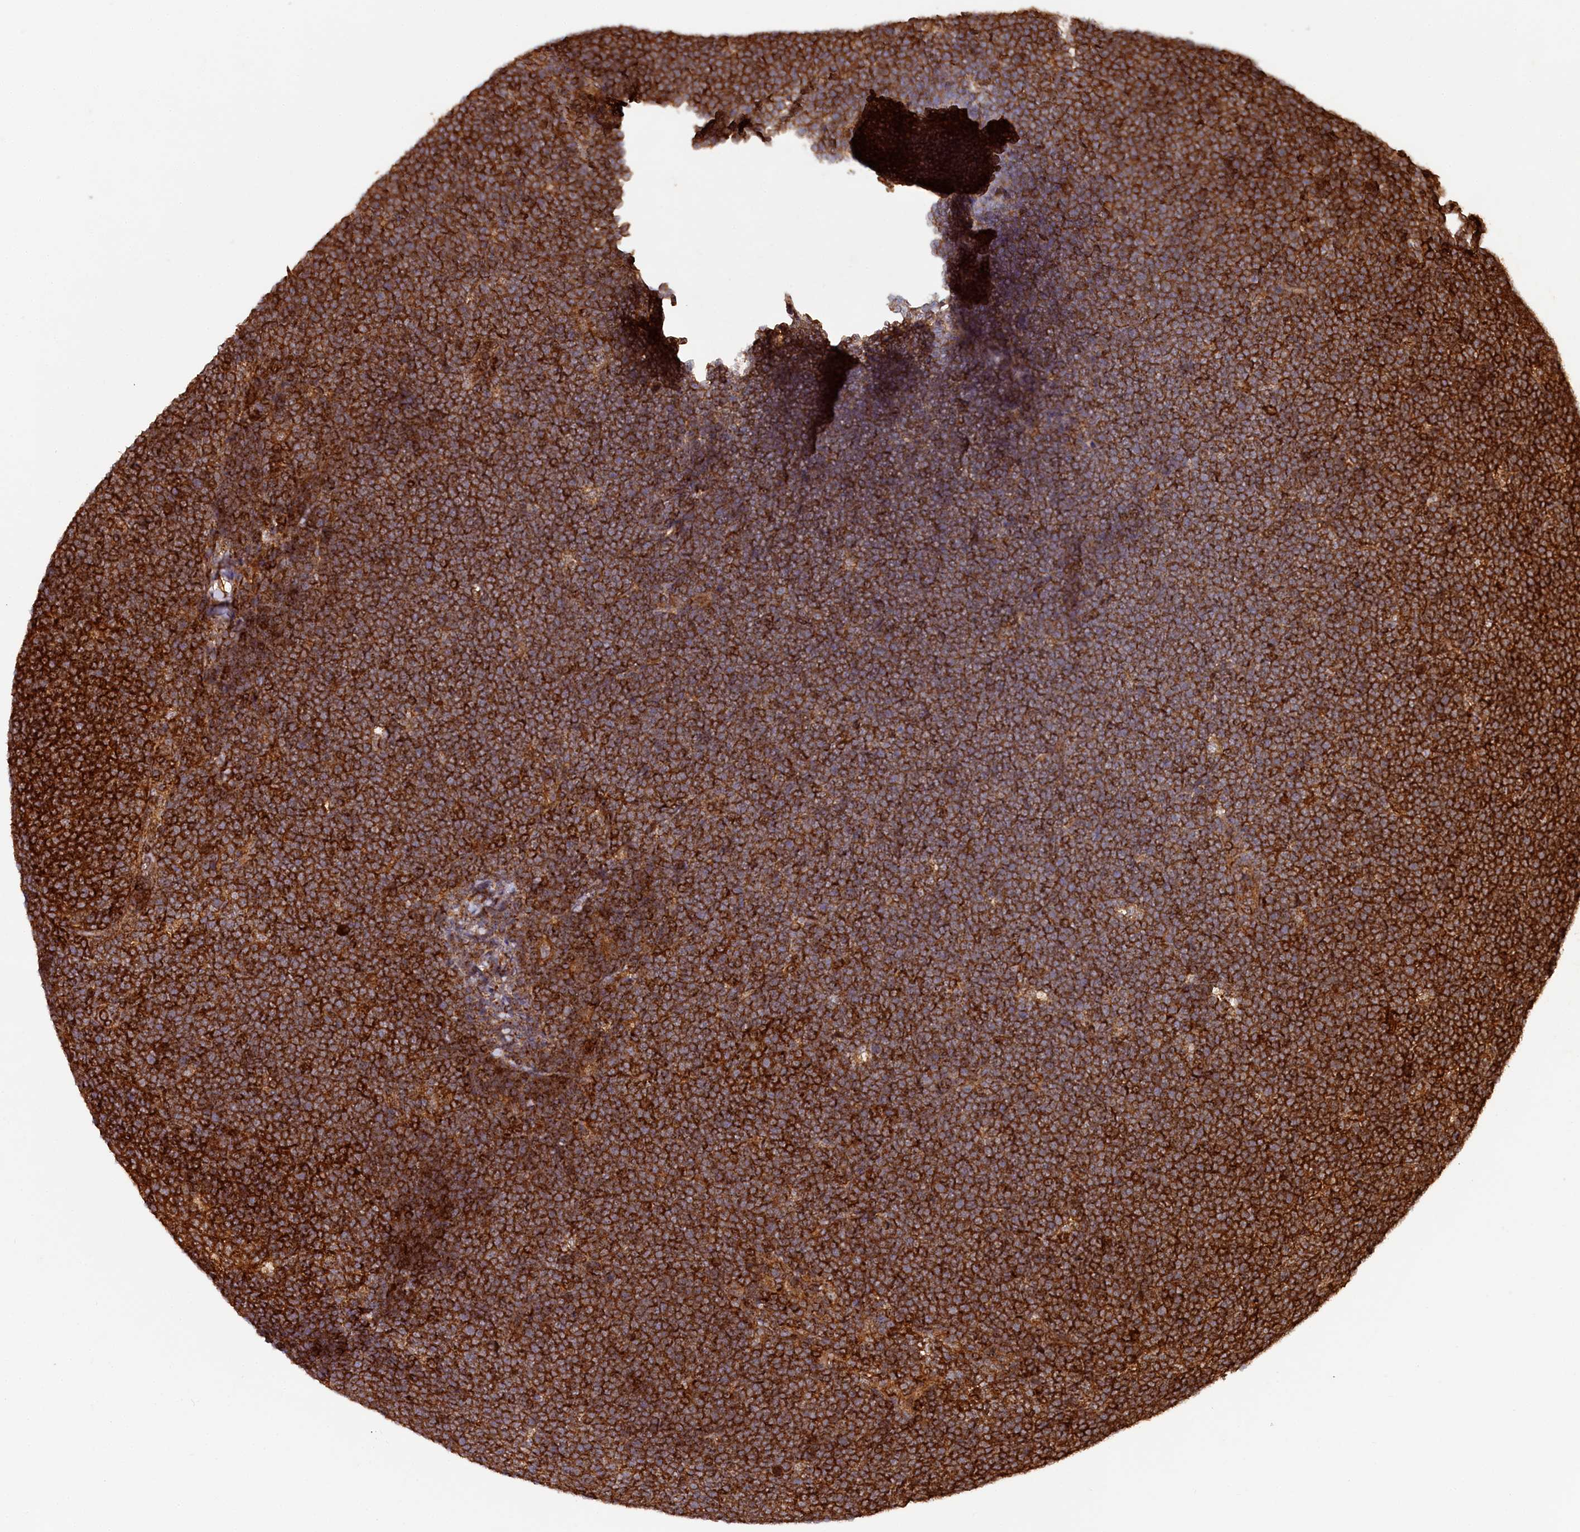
{"staining": {"intensity": "strong", "quantity": ">75%", "location": "cytoplasmic/membranous"}, "tissue": "lymphoma", "cell_type": "Tumor cells", "image_type": "cancer", "snomed": [{"axis": "morphology", "description": "Malignant lymphoma, non-Hodgkin's type, High grade"}, {"axis": "topography", "description": "Lymph node"}], "caption": "Malignant lymphoma, non-Hodgkin's type (high-grade) stained with immunohistochemistry reveals strong cytoplasmic/membranous positivity in about >75% of tumor cells.", "gene": "STUB1", "patient": {"sex": "male", "age": 13}}